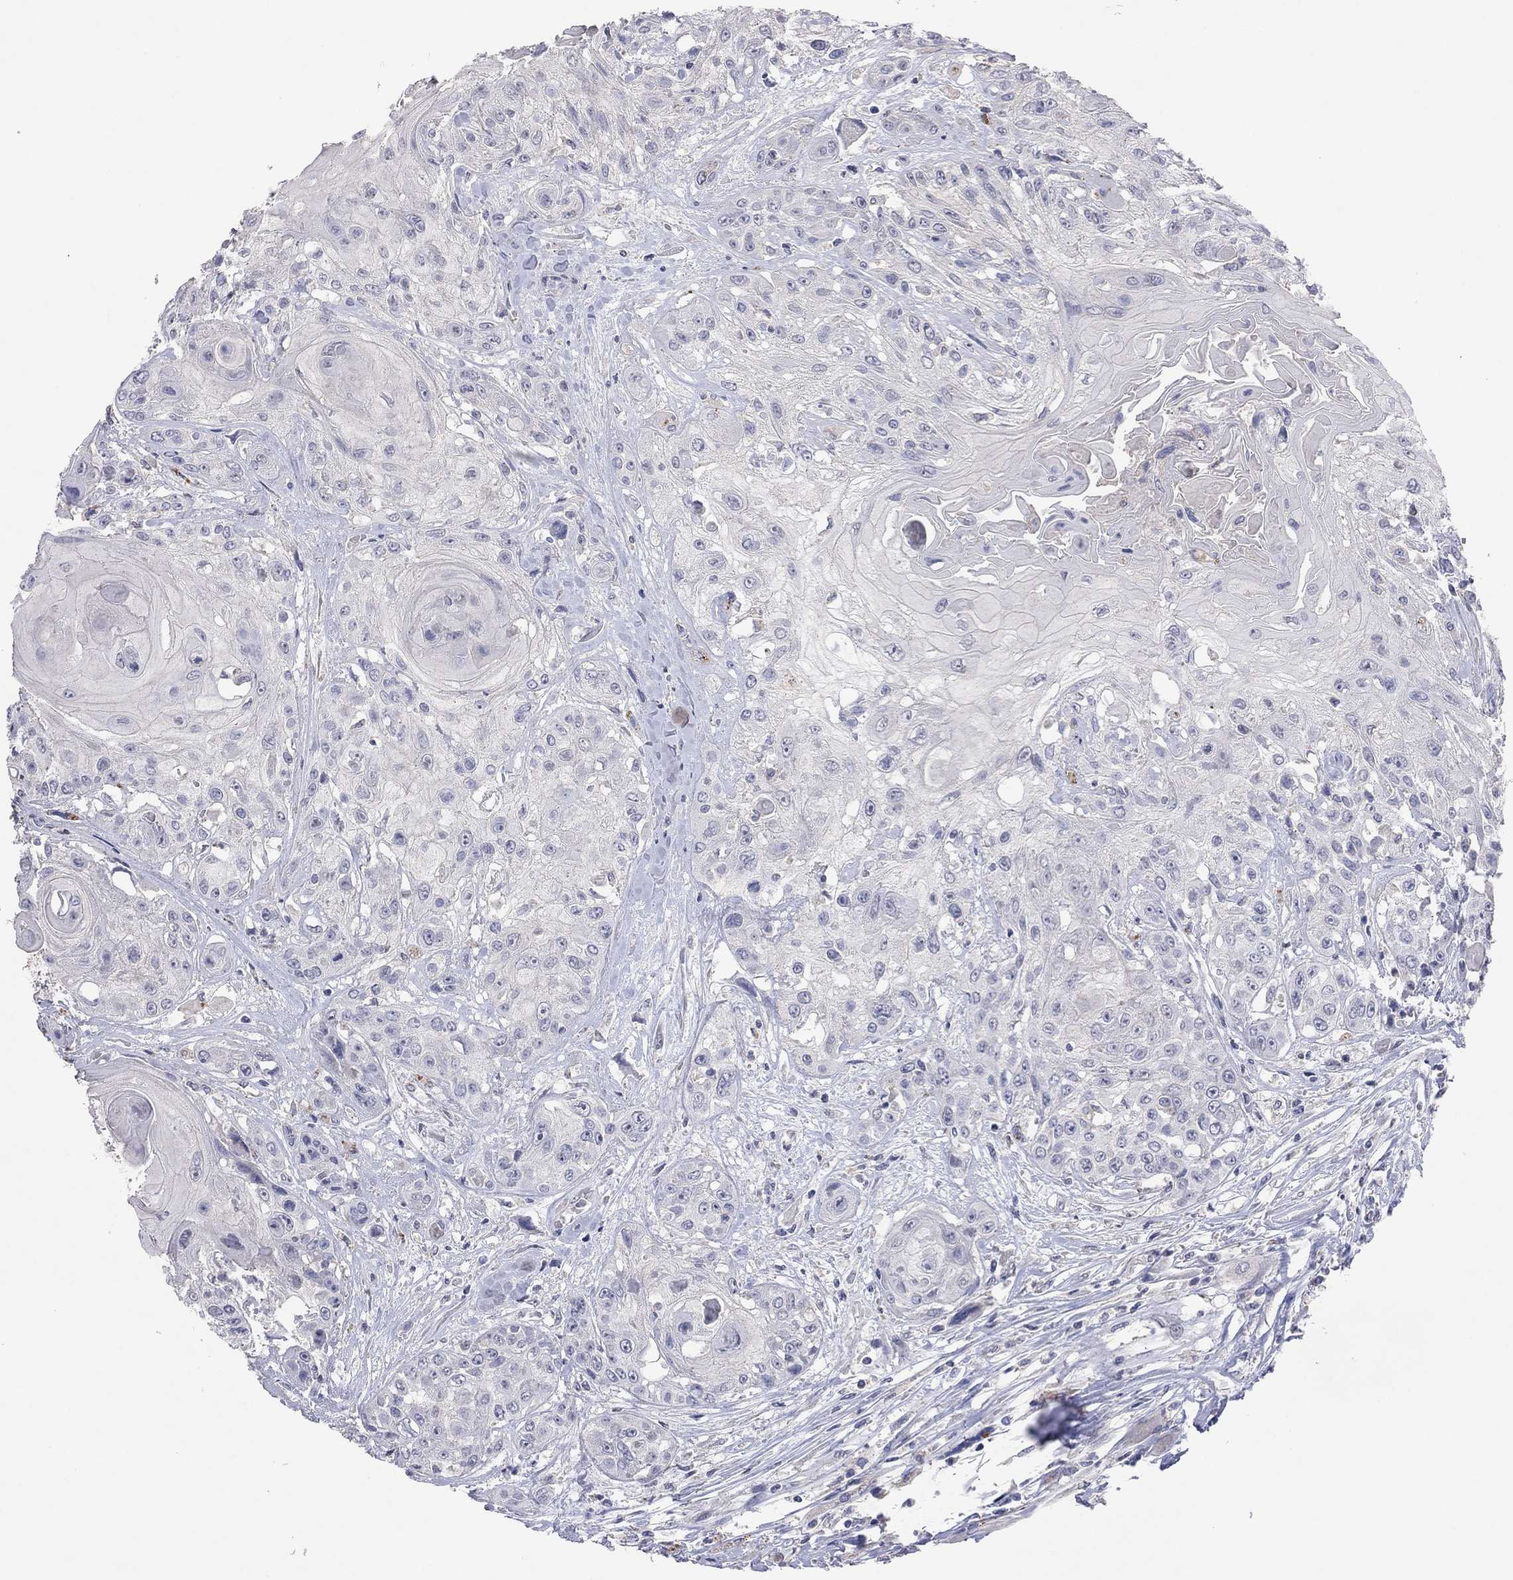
{"staining": {"intensity": "negative", "quantity": "none", "location": "none"}, "tissue": "head and neck cancer", "cell_type": "Tumor cells", "image_type": "cancer", "snomed": [{"axis": "morphology", "description": "Squamous cell carcinoma, NOS"}, {"axis": "topography", "description": "Head-Neck"}], "caption": "The histopathology image displays no significant expression in tumor cells of head and neck cancer.", "gene": "MMP13", "patient": {"sex": "female", "age": 59}}